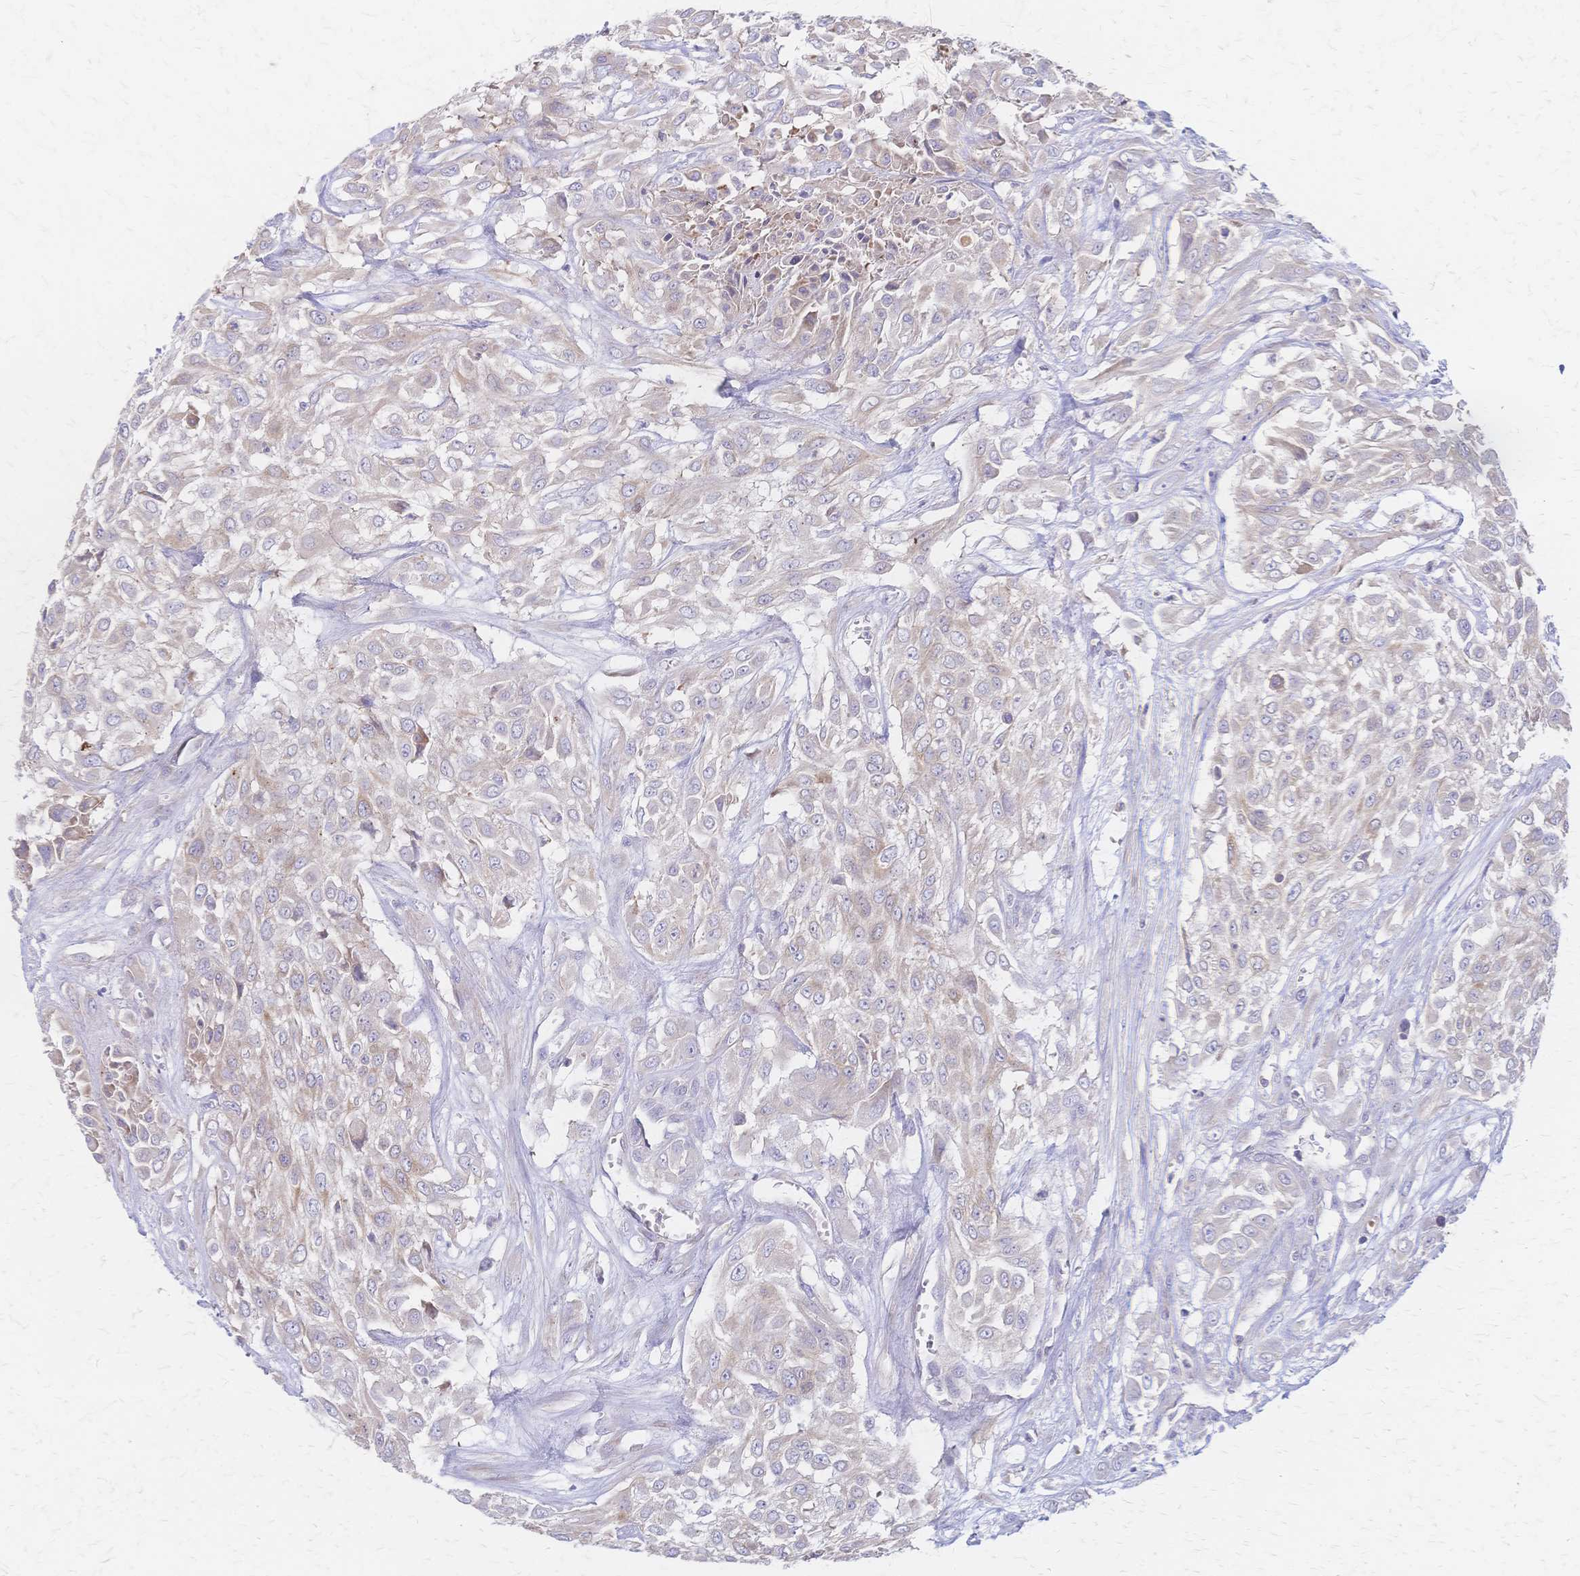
{"staining": {"intensity": "weak", "quantity": "<25%", "location": "cytoplasmic/membranous"}, "tissue": "urothelial cancer", "cell_type": "Tumor cells", "image_type": "cancer", "snomed": [{"axis": "morphology", "description": "Urothelial carcinoma, High grade"}, {"axis": "topography", "description": "Urinary bladder"}], "caption": "Protein analysis of urothelial cancer reveals no significant staining in tumor cells.", "gene": "CYB5A", "patient": {"sex": "male", "age": 57}}